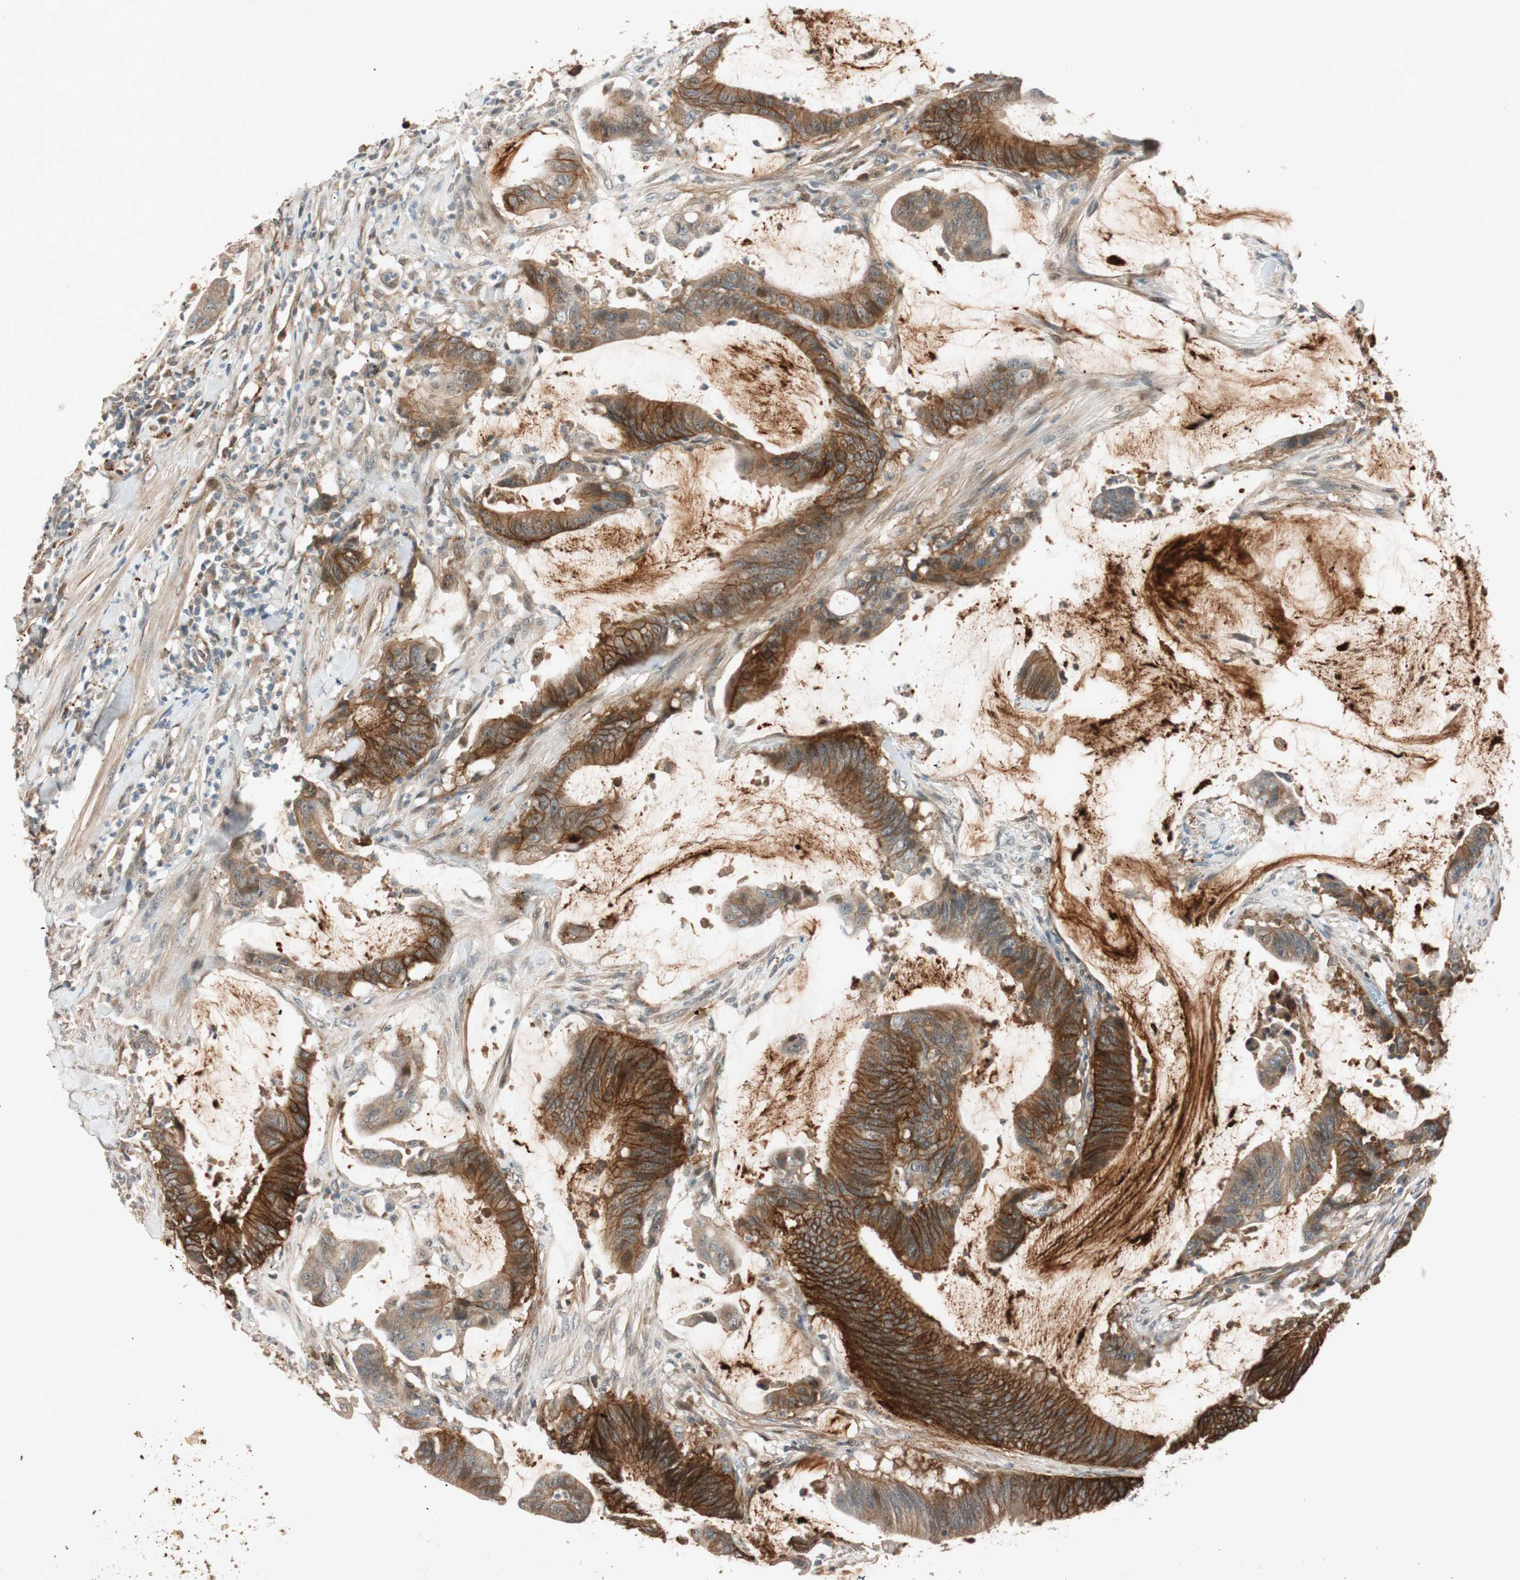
{"staining": {"intensity": "strong", "quantity": ">75%", "location": "cytoplasmic/membranous"}, "tissue": "colorectal cancer", "cell_type": "Tumor cells", "image_type": "cancer", "snomed": [{"axis": "morphology", "description": "Adenocarcinoma, NOS"}, {"axis": "topography", "description": "Rectum"}], "caption": "DAB immunohistochemical staining of colorectal adenocarcinoma reveals strong cytoplasmic/membranous protein positivity in about >75% of tumor cells. The protein is stained brown, and the nuclei are stained in blue (DAB (3,3'-diaminobenzidine) IHC with brightfield microscopy, high magnification).", "gene": "EPHA6", "patient": {"sex": "female", "age": 66}}